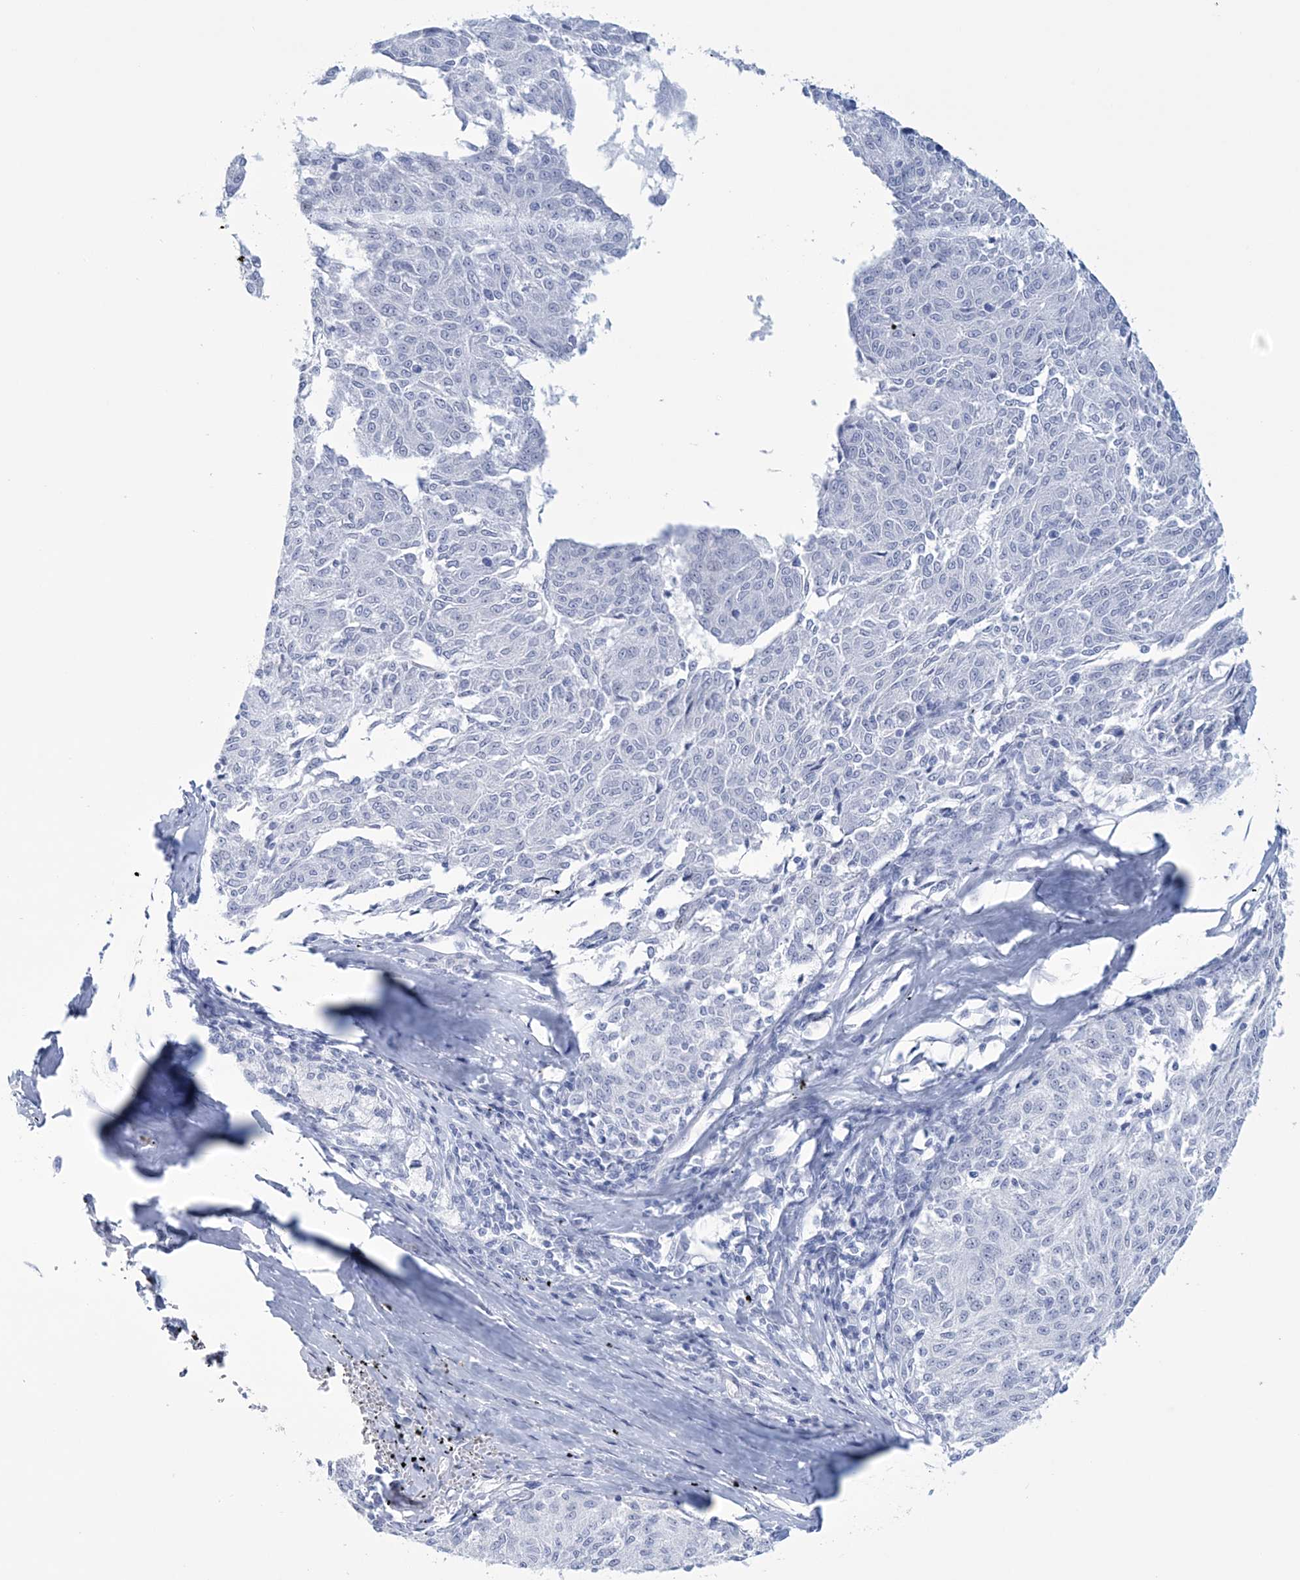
{"staining": {"intensity": "negative", "quantity": "none", "location": "none"}, "tissue": "melanoma", "cell_type": "Tumor cells", "image_type": "cancer", "snomed": [{"axis": "morphology", "description": "Malignant melanoma, NOS"}, {"axis": "topography", "description": "Skin"}], "caption": "Protein analysis of melanoma displays no significant positivity in tumor cells.", "gene": "DPCD", "patient": {"sex": "female", "age": 72}}